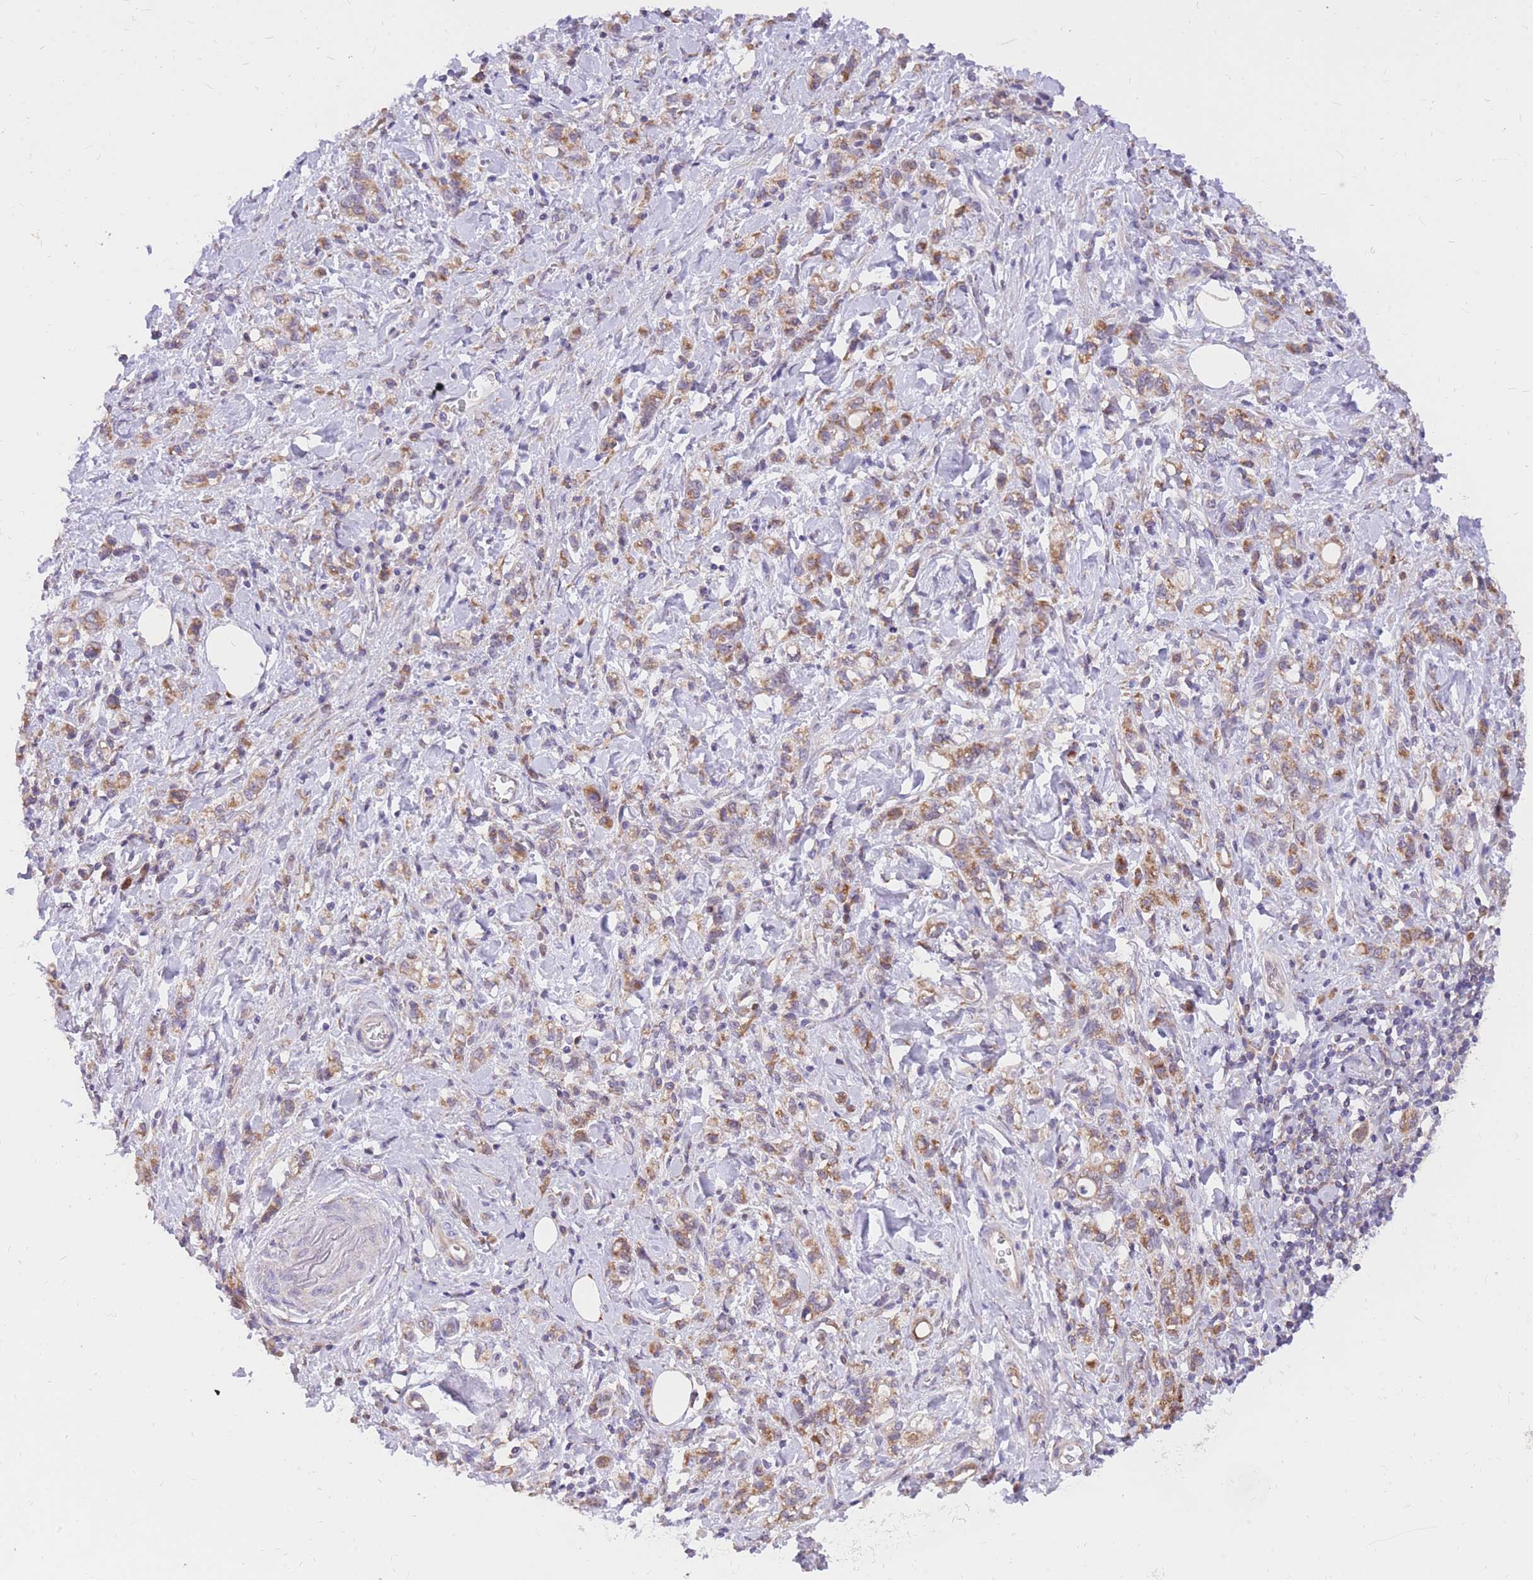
{"staining": {"intensity": "moderate", "quantity": ">75%", "location": "cytoplasmic/membranous"}, "tissue": "stomach cancer", "cell_type": "Tumor cells", "image_type": "cancer", "snomed": [{"axis": "morphology", "description": "Adenocarcinoma, NOS"}, {"axis": "topography", "description": "Stomach"}], "caption": "Immunohistochemistry histopathology image of stomach cancer stained for a protein (brown), which shows medium levels of moderate cytoplasmic/membranous expression in about >75% of tumor cells.", "gene": "TOPAZ1", "patient": {"sex": "male", "age": 77}}